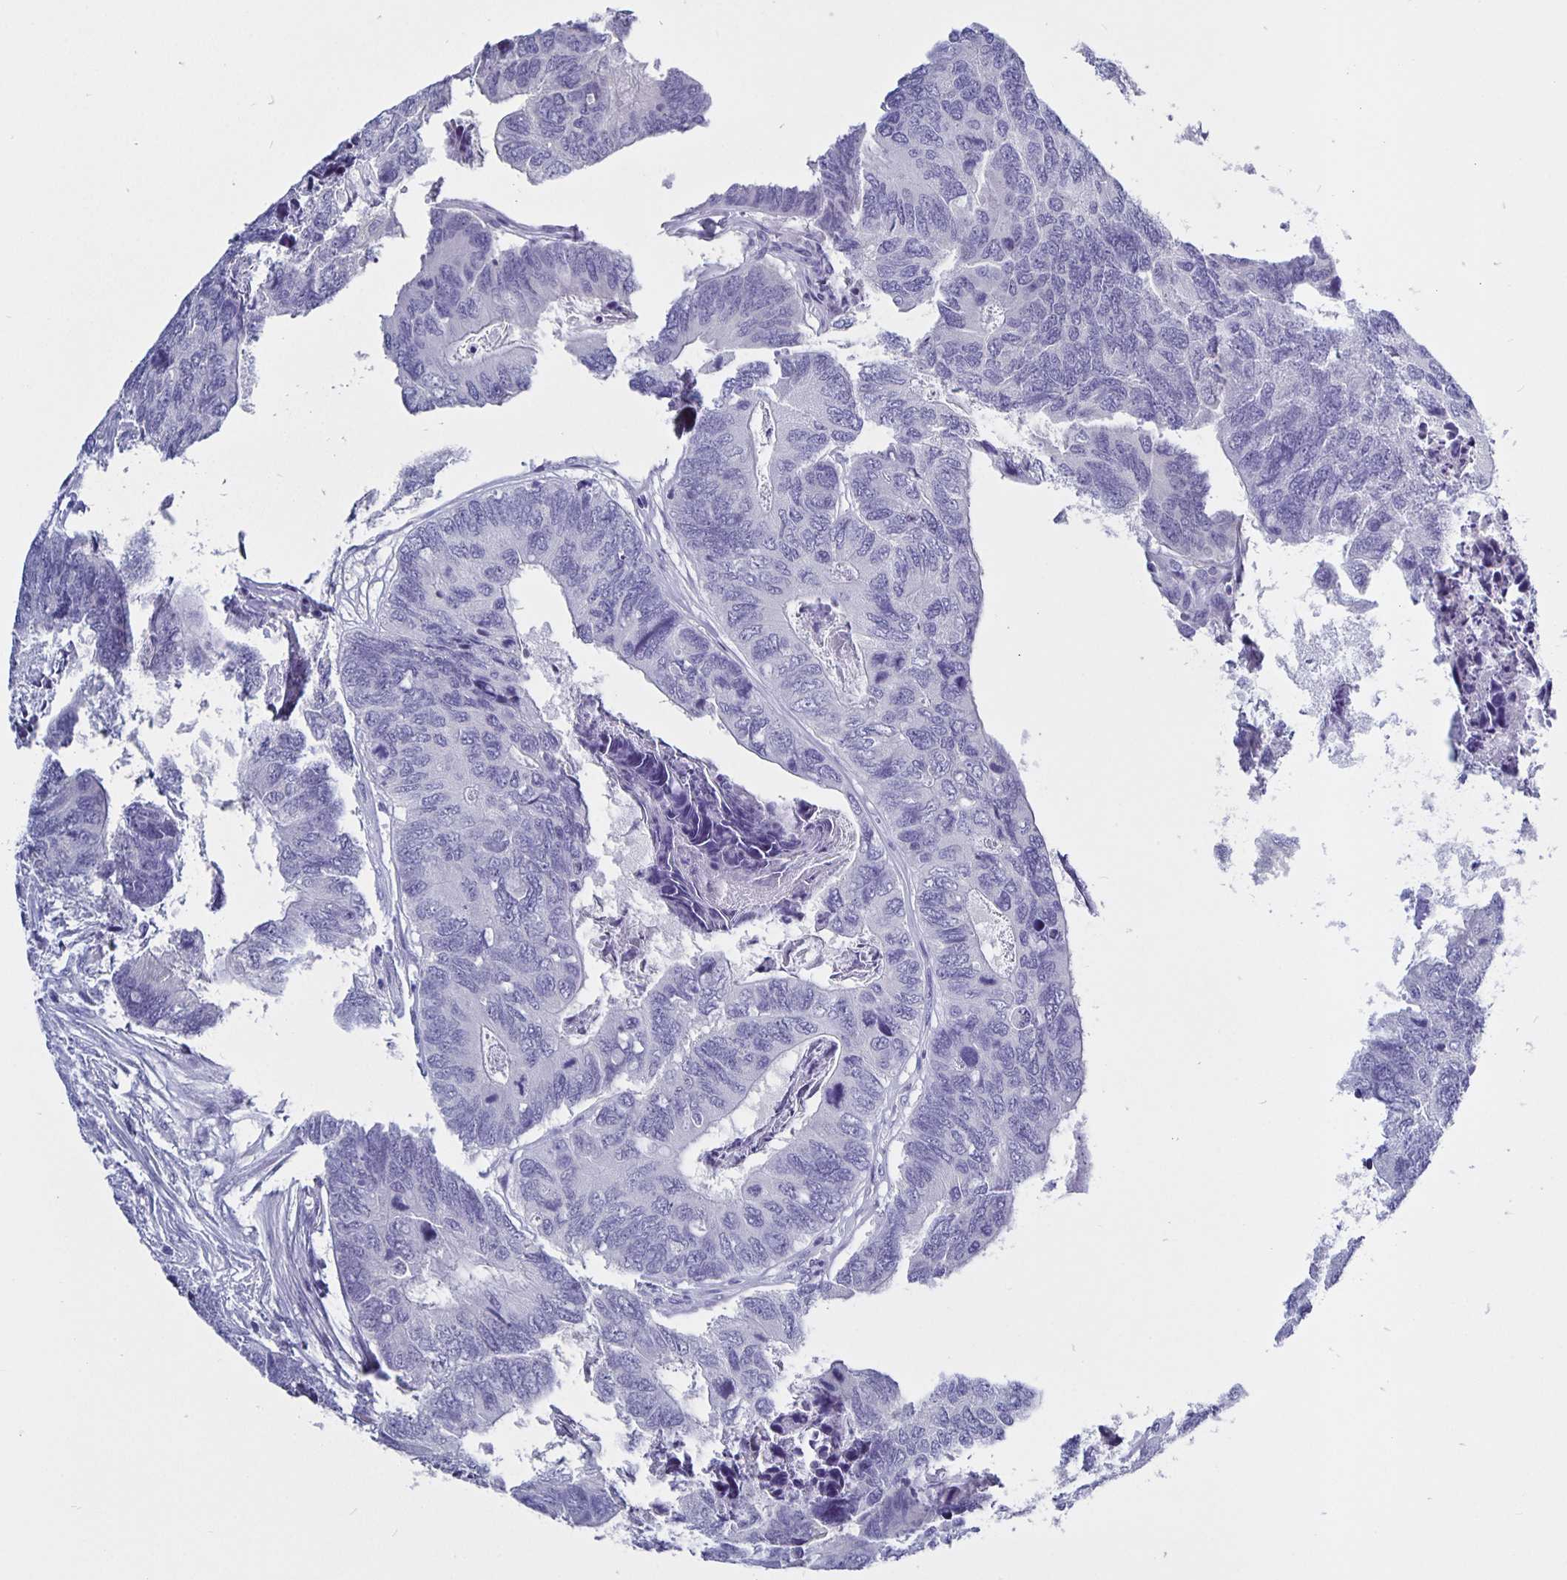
{"staining": {"intensity": "negative", "quantity": "none", "location": "none"}, "tissue": "colorectal cancer", "cell_type": "Tumor cells", "image_type": "cancer", "snomed": [{"axis": "morphology", "description": "Adenocarcinoma, NOS"}, {"axis": "topography", "description": "Colon"}], "caption": "Photomicrograph shows no significant protein staining in tumor cells of colorectal cancer (adenocarcinoma). Brightfield microscopy of immunohistochemistry stained with DAB (brown) and hematoxylin (blue), captured at high magnification.", "gene": "ODF3B", "patient": {"sex": "female", "age": 67}}